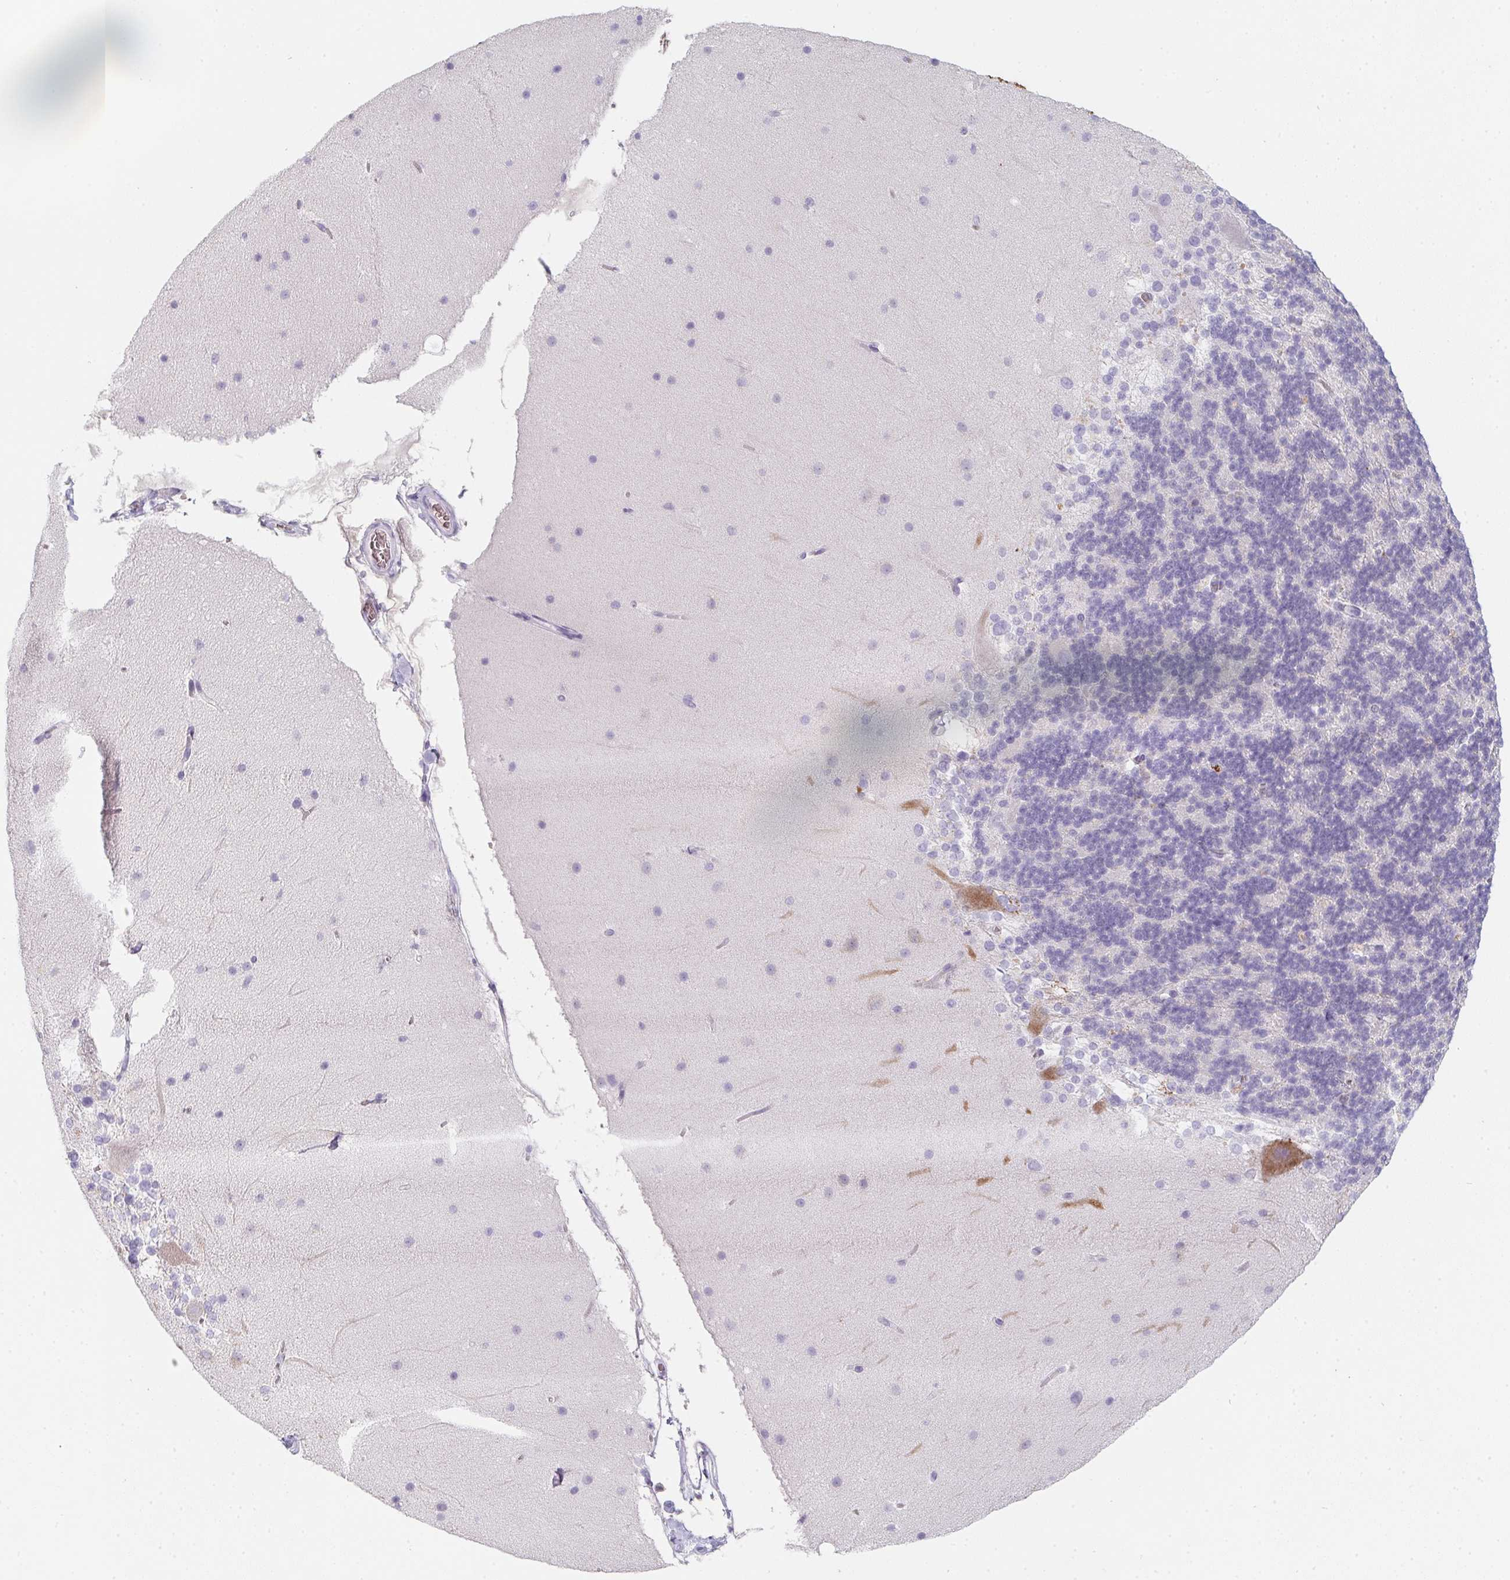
{"staining": {"intensity": "negative", "quantity": "none", "location": "none"}, "tissue": "cerebellum", "cell_type": "Cells in granular layer", "image_type": "normal", "snomed": [{"axis": "morphology", "description": "Normal tissue, NOS"}, {"axis": "topography", "description": "Cerebellum"}], "caption": "An immunohistochemistry (IHC) micrograph of unremarkable cerebellum is shown. There is no staining in cells in granular layer of cerebellum.", "gene": "DCD", "patient": {"sex": "female", "age": 19}}